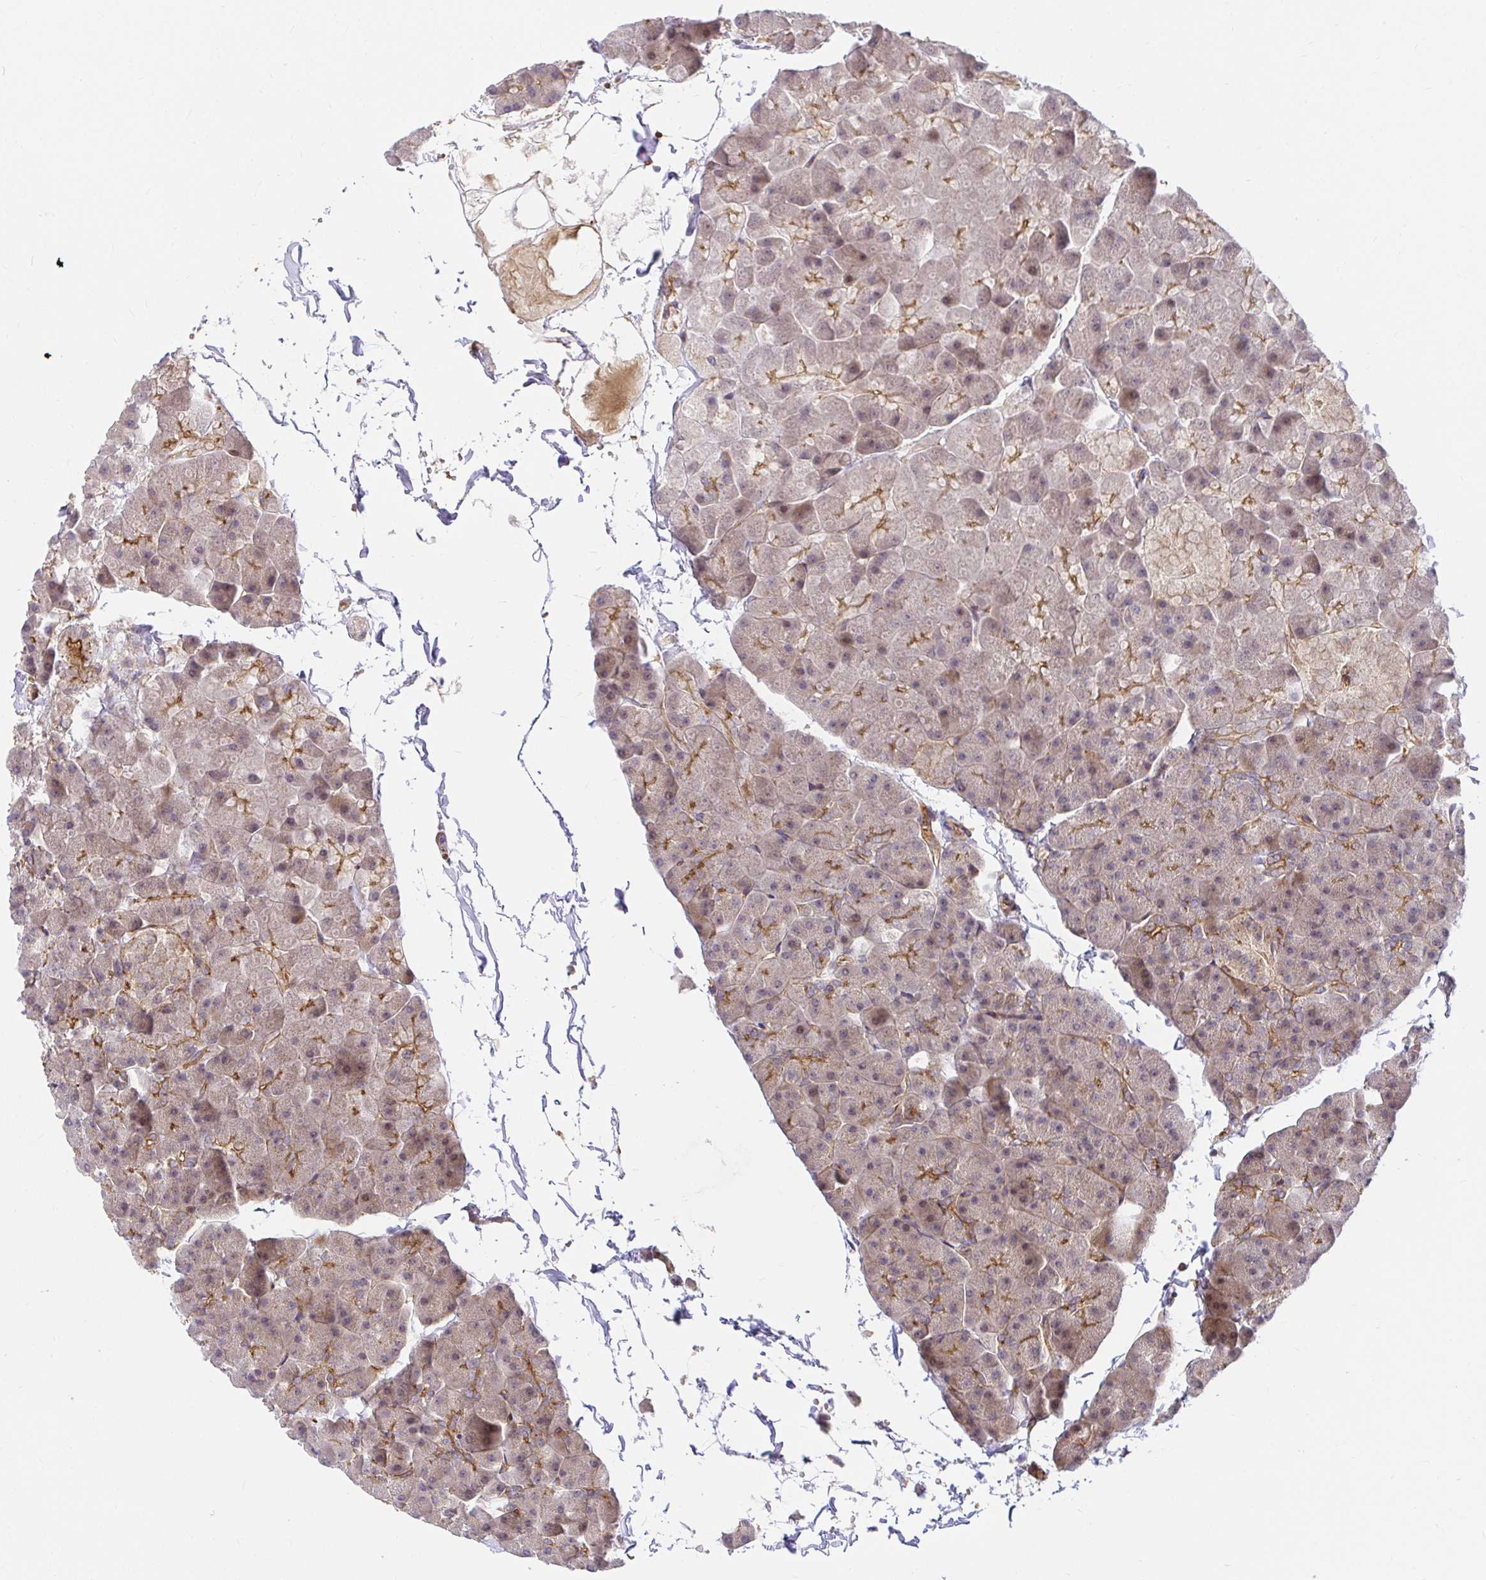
{"staining": {"intensity": "moderate", "quantity": "25%-75%", "location": "cytoplasmic/membranous"}, "tissue": "pancreas", "cell_type": "Exocrine glandular cells", "image_type": "normal", "snomed": [{"axis": "morphology", "description": "Normal tissue, NOS"}, {"axis": "topography", "description": "Pancreas"}], "caption": "This is an image of immunohistochemistry (IHC) staining of unremarkable pancreas, which shows moderate expression in the cytoplasmic/membranous of exocrine glandular cells.", "gene": "TRIM55", "patient": {"sex": "male", "age": 35}}